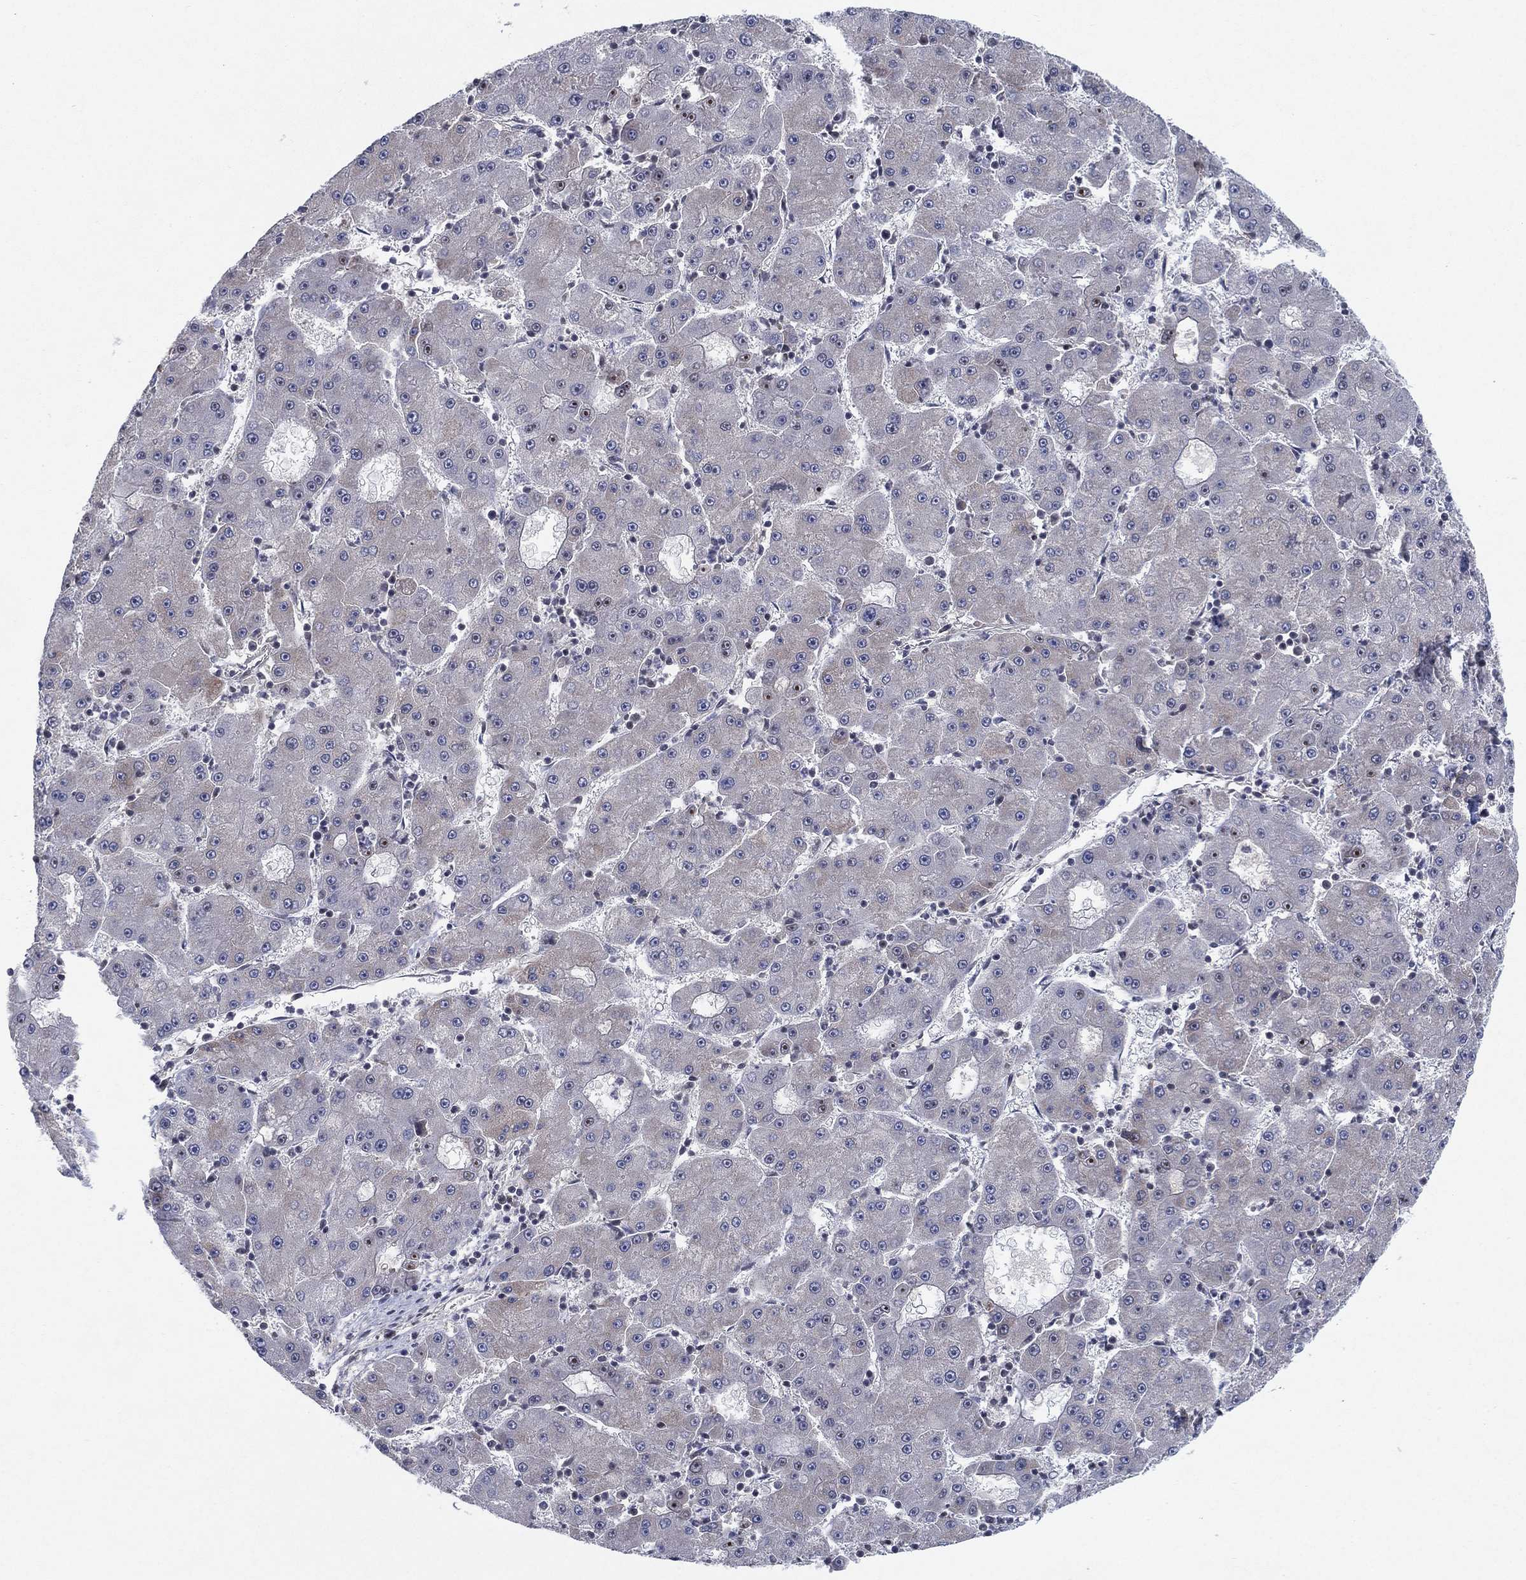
{"staining": {"intensity": "negative", "quantity": "none", "location": "none"}, "tissue": "liver cancer", "cell_type": "Tumor cells", "image_type": "cancer", "snomed": [{"axis": "morphology", "description": "Carcinoma, Hepatocellular, NOS"}, {"axis": "topography", "description": "Liver"}], "caption": "IHC photomicrograph of human liver hepatocellular carcinoma stained for a protein (brown), which demonstrates no staining in tumor cells.", "gene": "DGCR8", "patient": {"sex": "male", "age": 73}}